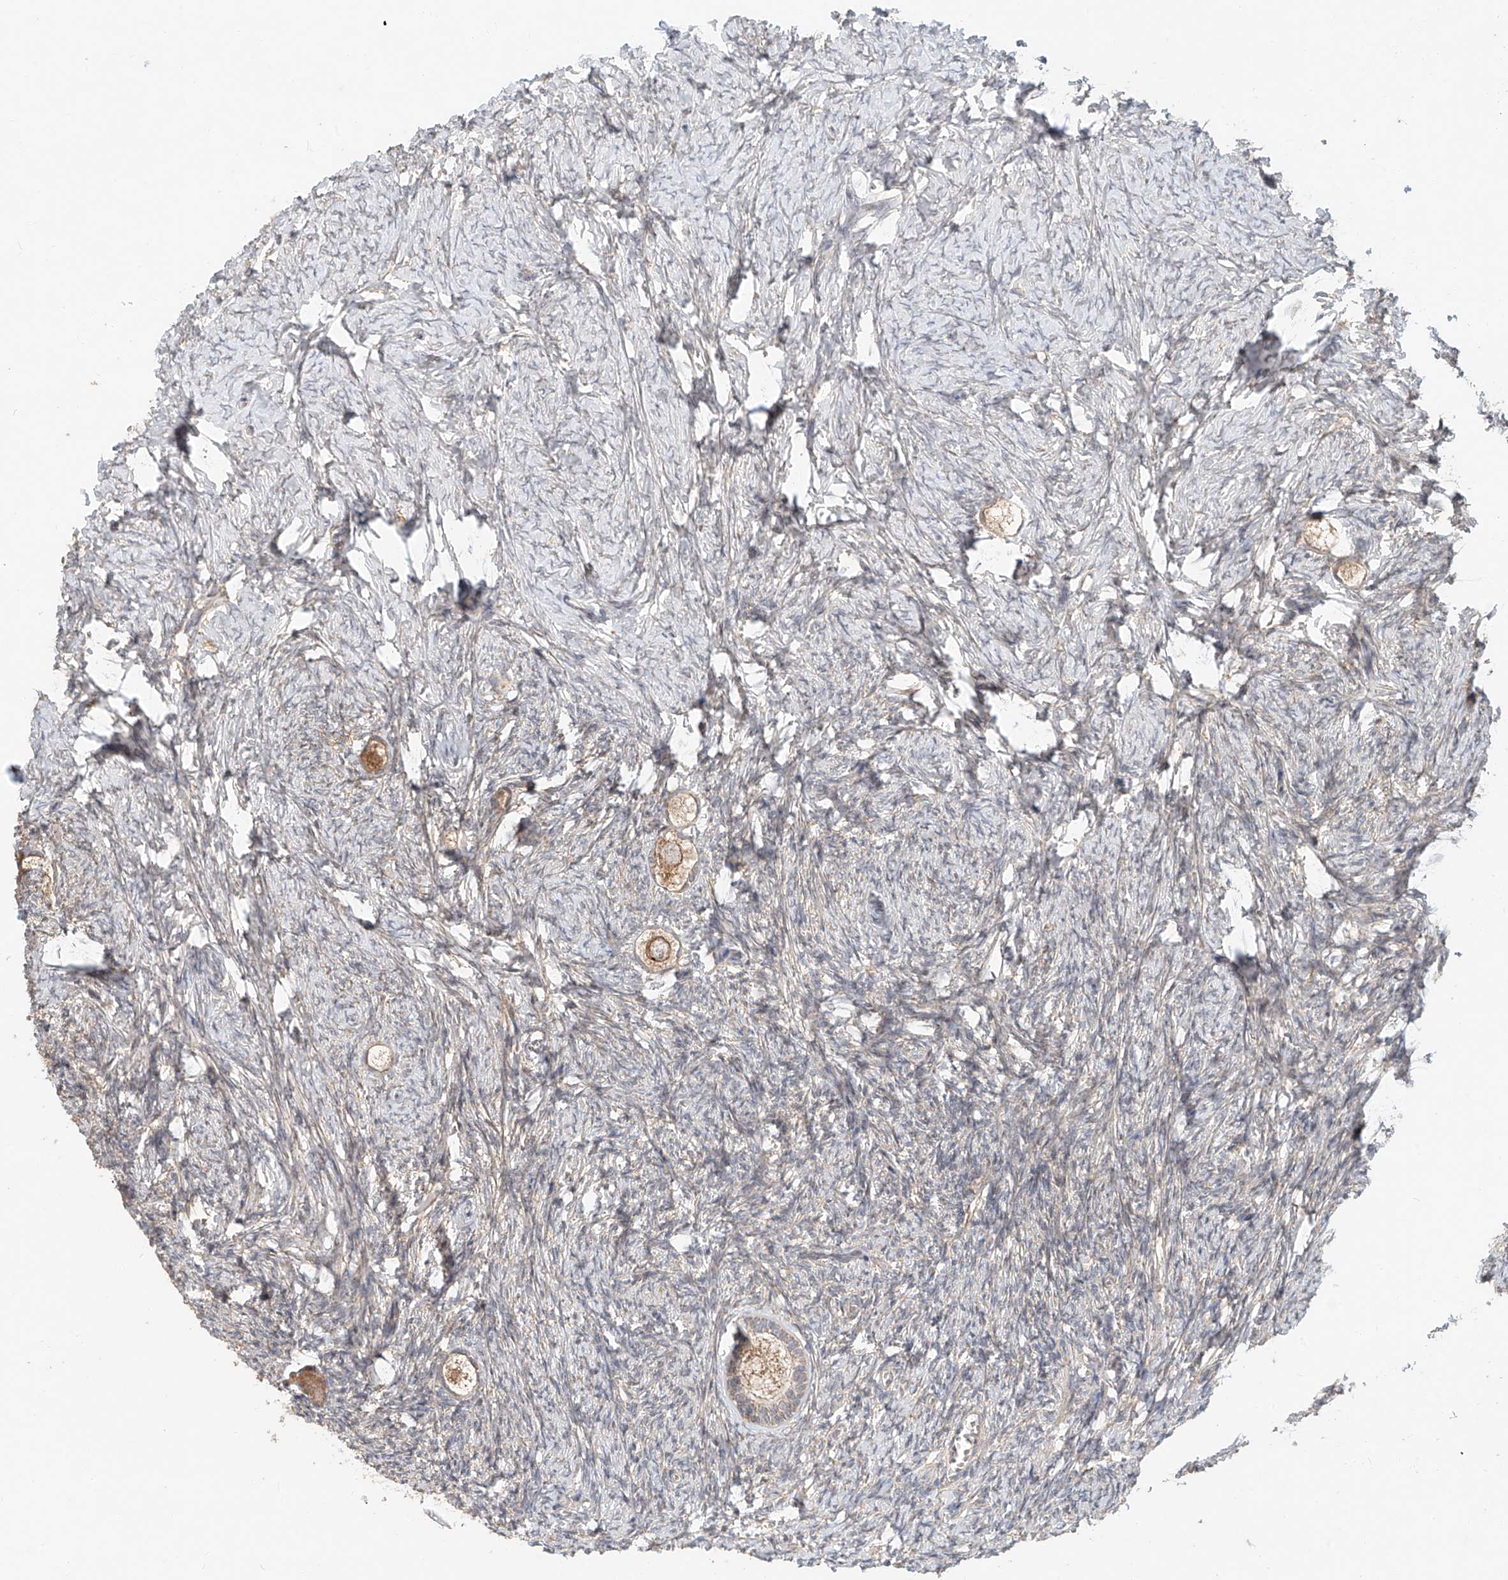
{"staining": {"intensity": "moderate", "quantity": ">75%", "location": "cytoplasmic/membranous"}, "tissue": "ovary", "cell_type": "Follicle cells", "image_type": "normal", "snomed": [{"axis": "morphology", "description": "Normal tissue, NOS"}, {"axis": "topography", "description": "Ovary"}], "caption": "This photomicrograph demonstrates immunohistochemistry staining of normal human ovary, with medium moderate cytoplasmic/membranous staining in about >75% of follicle cells.", "gene": "TMEM61", "patient": {"sex": "female", "age": 27}}